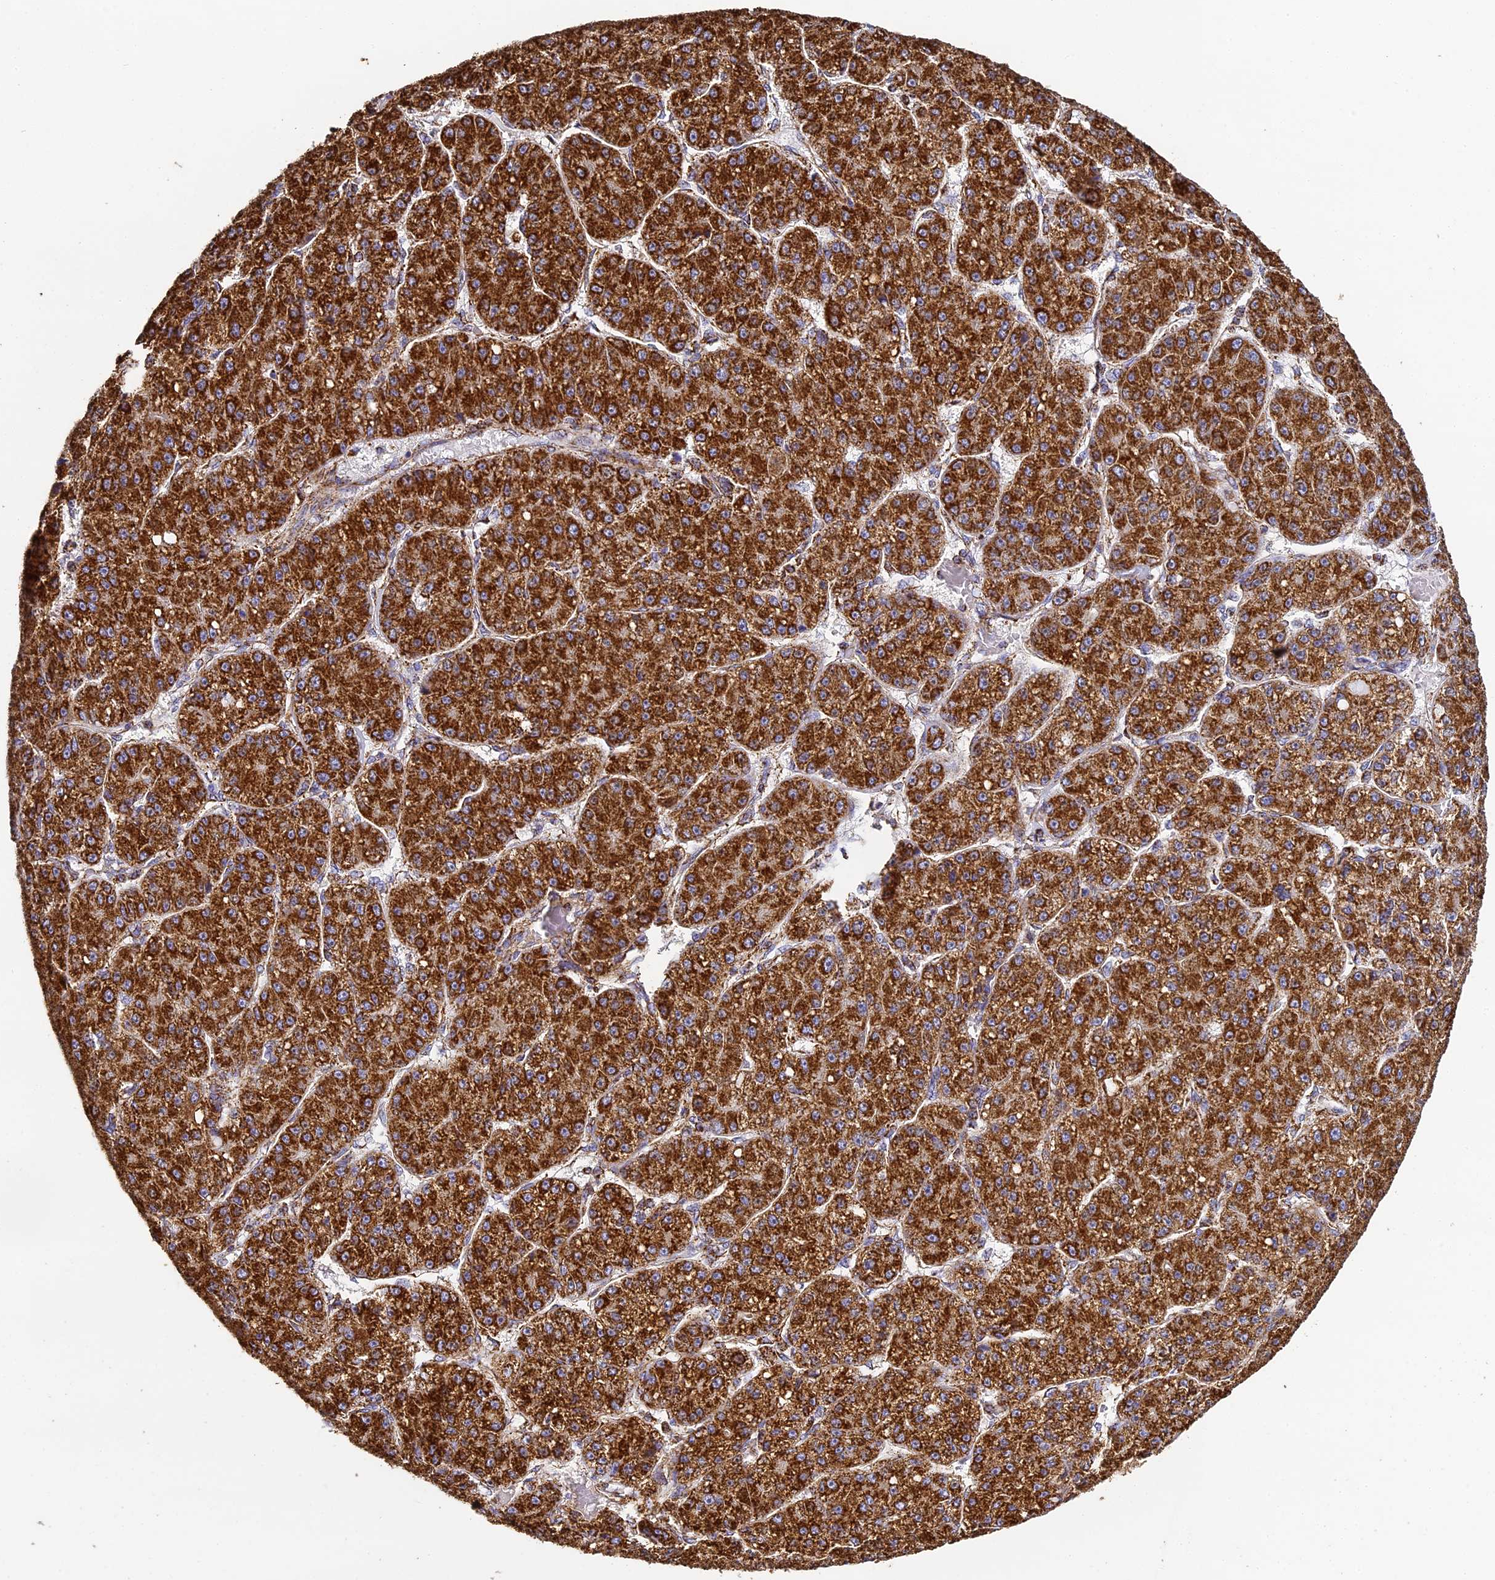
{"staining": {"intensity": "strong", "quantity": ">75%", "location": "cytoplasmic/membranous"}, "tissue": "liver cancer", "cell_type": "Tumor cells", "image_type": "cancer", "snomed": [{"axis": "morphology", "description": "Carcinoma, Hepatocellular, NOS"}, {"axis": "topography", "description": "Liver"}], "caption": "Liver cancer (hepatocellular carcinoma) stained with a brown dye displays strong cytoplasmic/membranous positive positivity in approximately >75% of tumor cells.", "gene": "STK17A", "patient": {"sex": "male", "age": 67}}